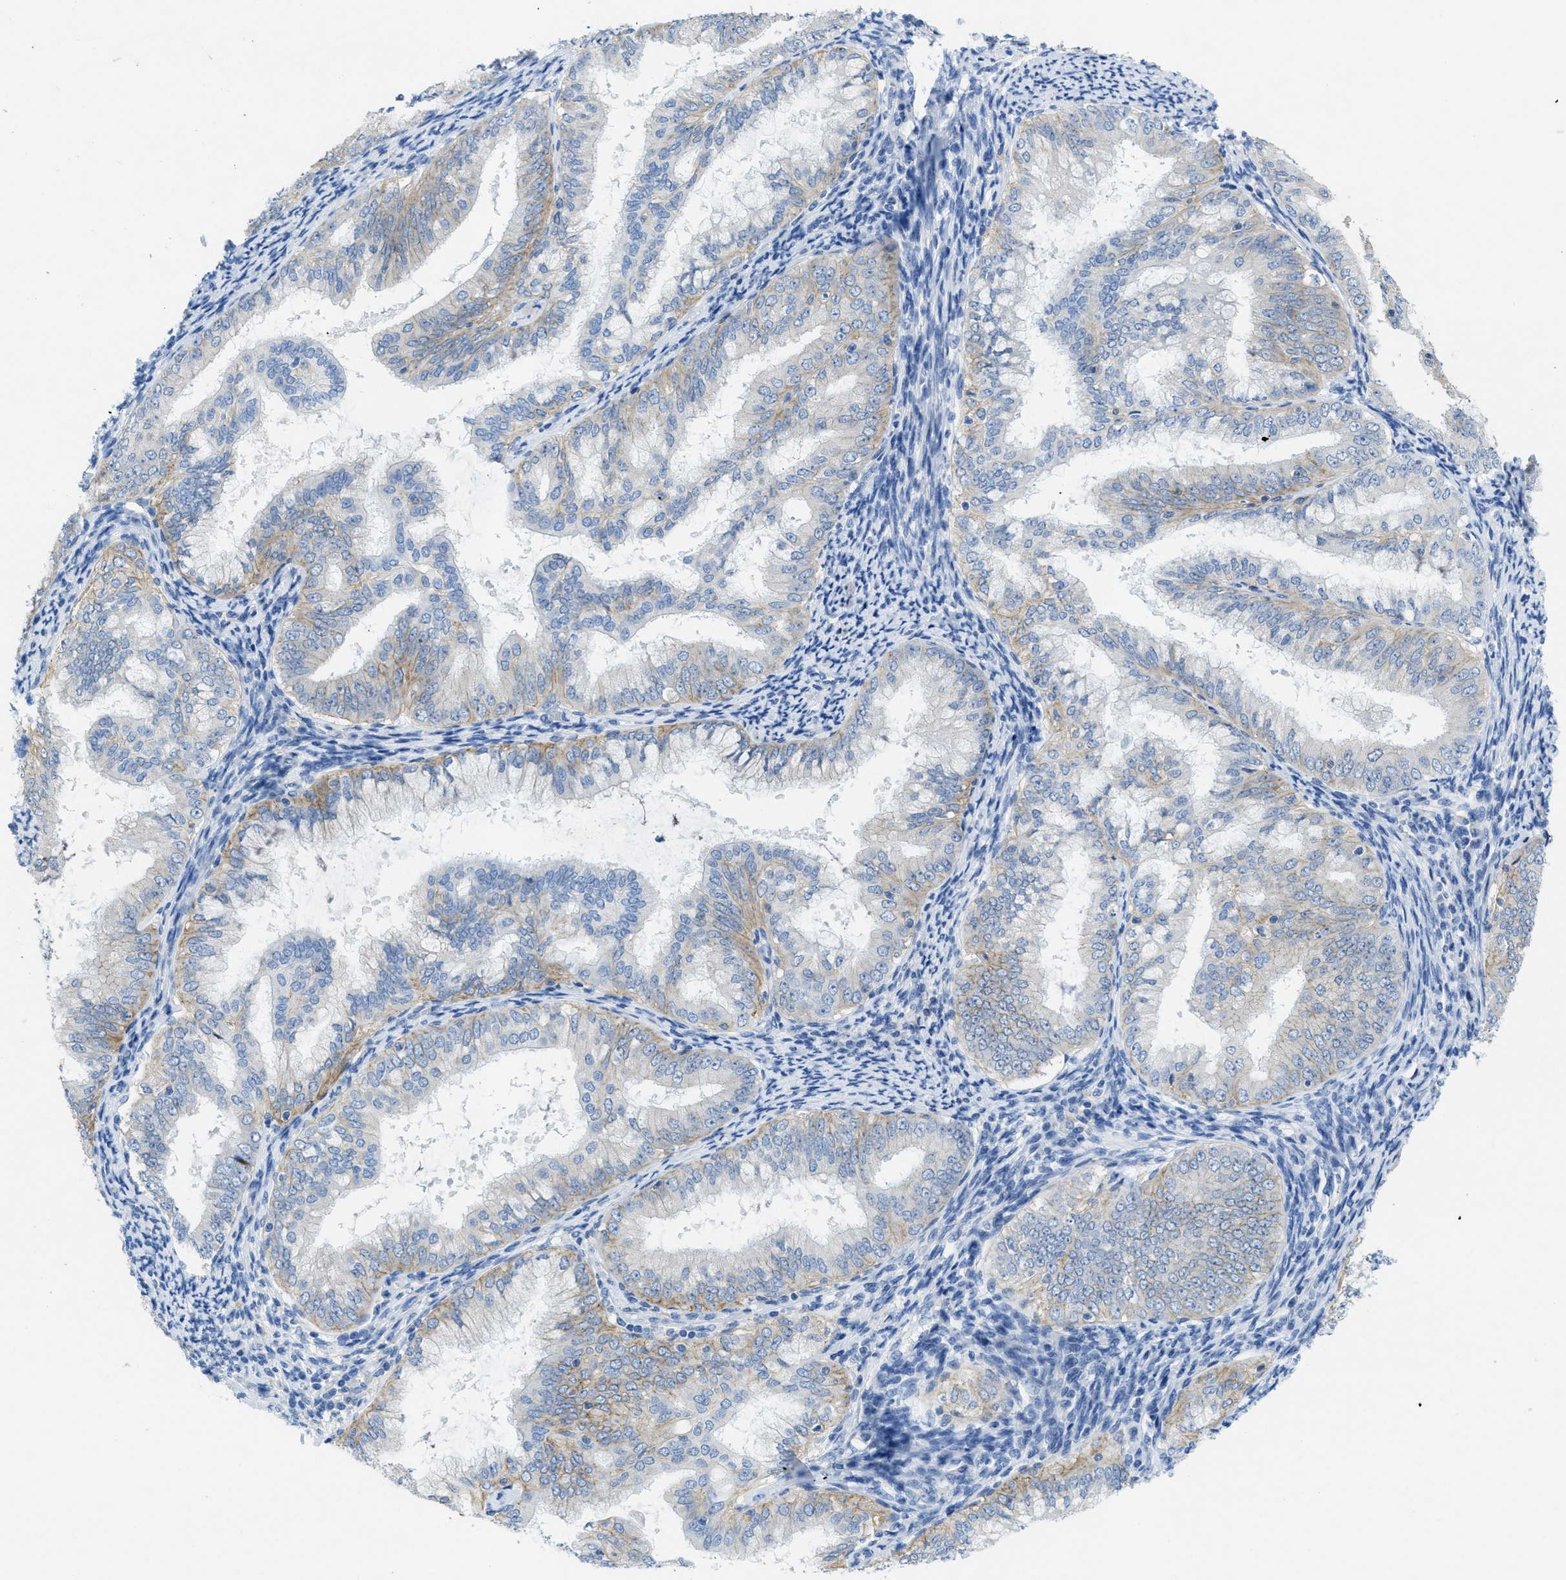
{"staining": {"intensity": "moderate", "quantity": "<25%", "location": "cytoplasmic/membranous"}, "tissue": "endometrial cancer", "cell_type": "Tumor cells", "image_type": "cancer", "snomed": [{"axis": "morphology", "description": "Adenocarcinoma, NOS"}, {"axis": "topography", "description": "Endometrium"}], "caption": "DAB immunohistochemical staining of human endometrial cancer demonstrates moderate cytoplasmic/membranous protein expression in about <25% of tumor cells.", "gene": "CNNM4", "patient": {"sex": "female", "age": 63}}